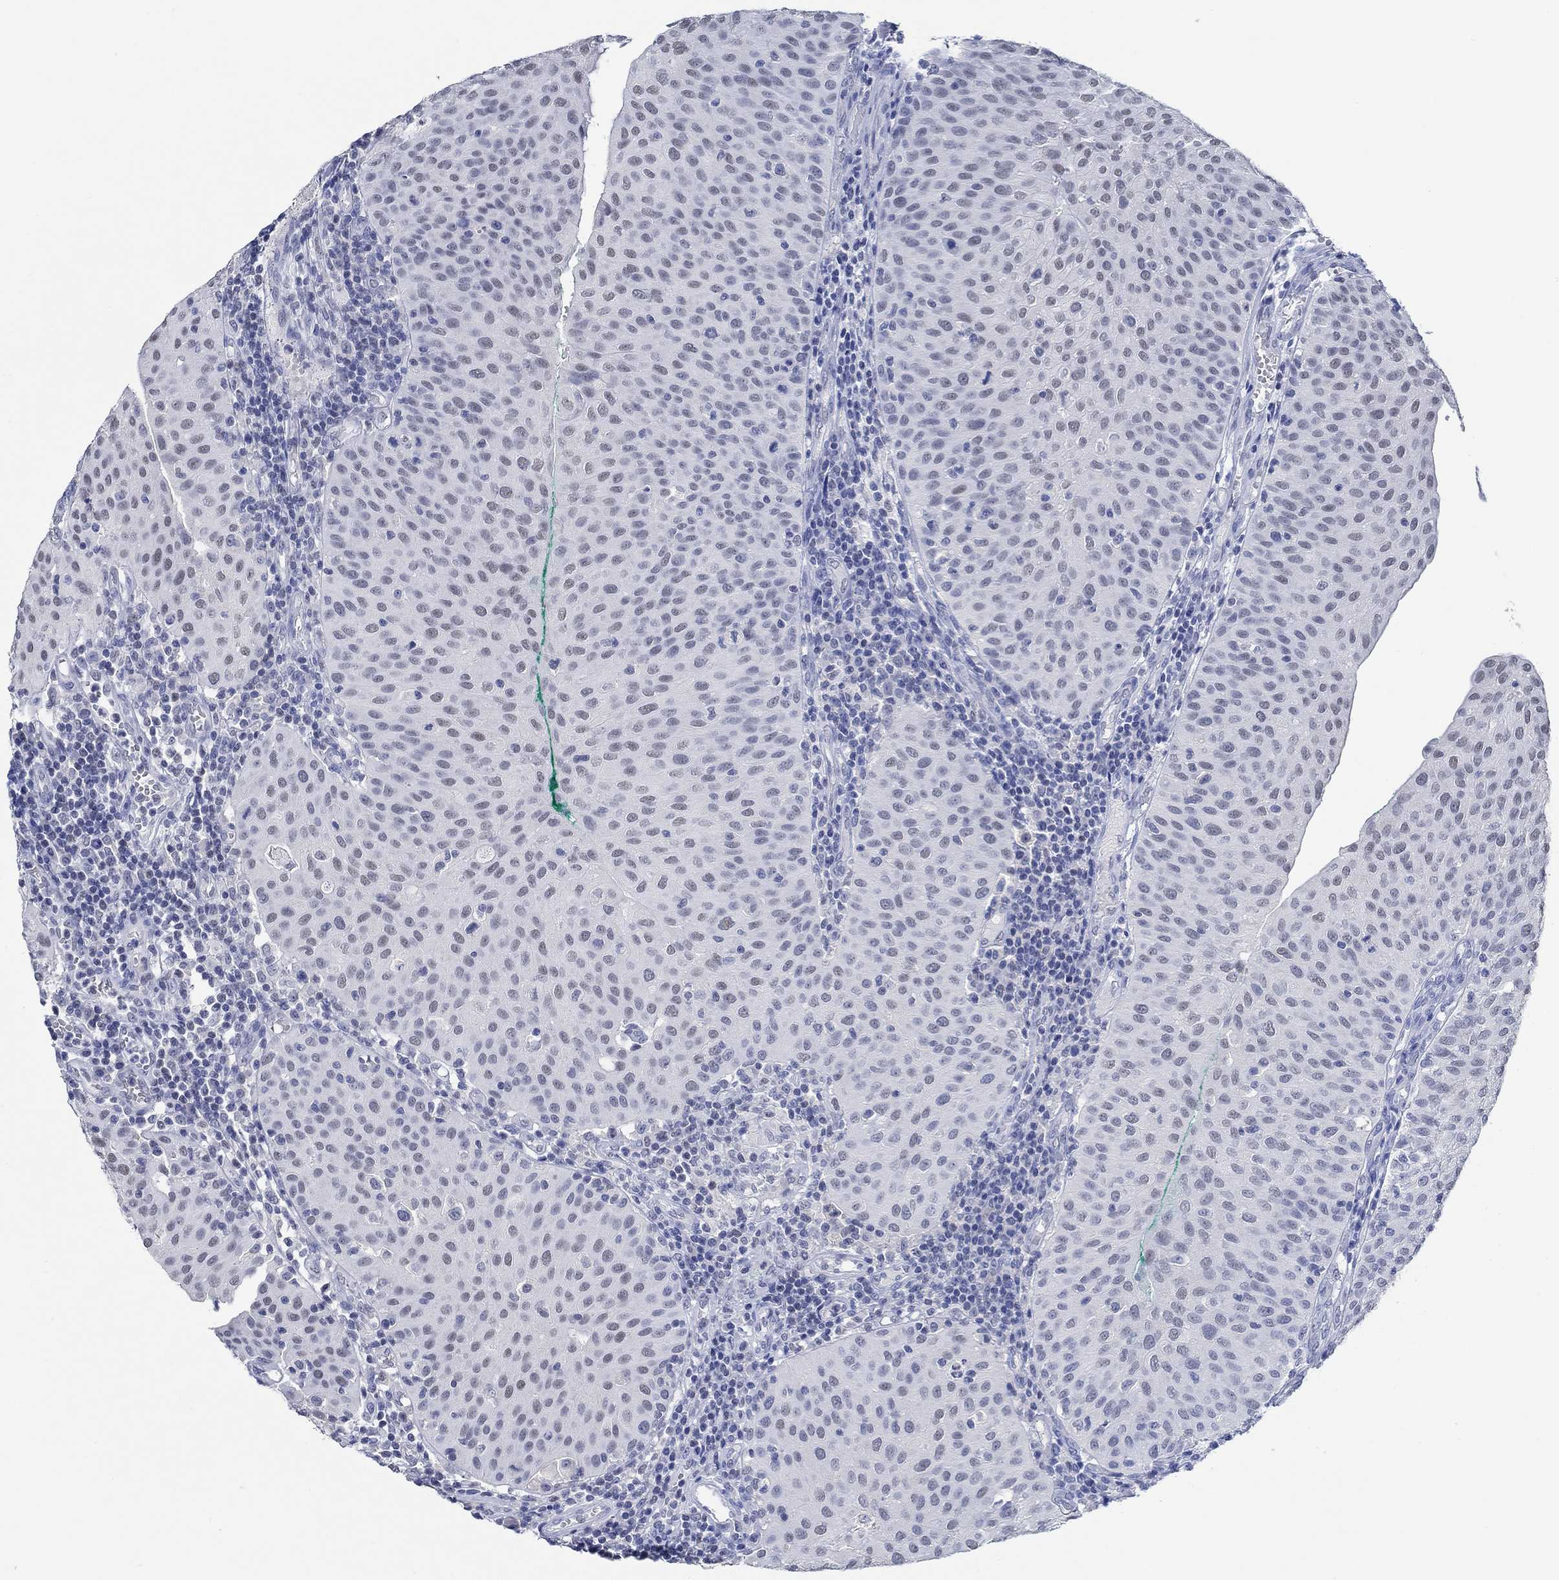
{"staining": {"intensity": "weak", "quantity": "<25%", "location": "nuclear"}, "tissue": "urothelial cancer", "cell_type": "Tumor cells", "image_type": "cancer", "snomed": [{"axis": "morphology", "description": "Urothelial carcinoma, Low grade"}, {"axis": "topography", "description": "Urinary bladder"}], "caption": "IHC of human low-grade urothelial carcinoma demonstrates no expression in tumor cells.", "gene": "PPP1R17", "patient": {"sex": "male", "age": 54}}